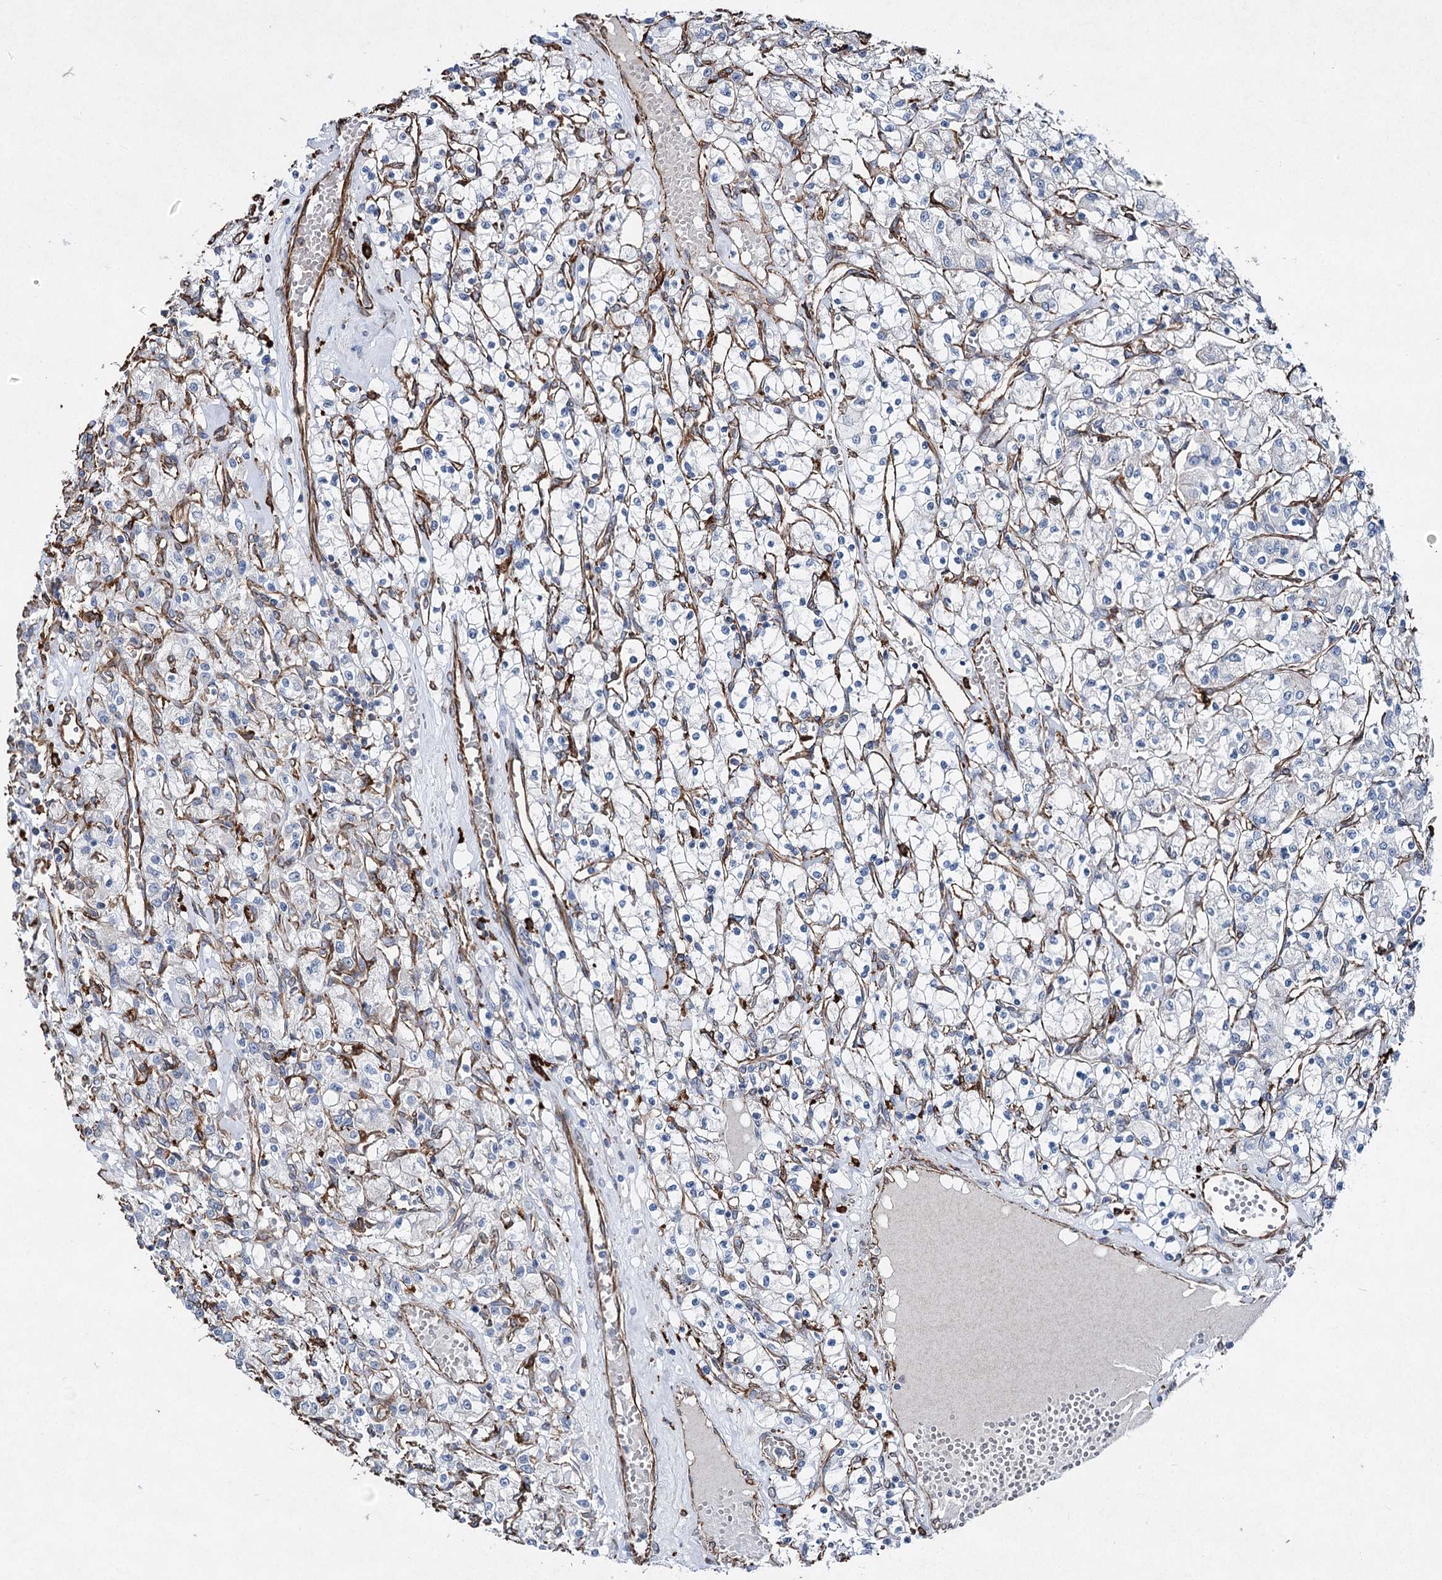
{"staining": {"intensity": "negative", "quantity": "none", "location": "none"}, "tissue": "renal cancer", "cell_type": "Tumor cells", "image_type": "cancer", "snomed": [{"axis": "morphology", "description": "Adenocarcinoma, NOS"}, {"axis": "topography", "description": "Kidney"}], "caption": "Adenocarcinoma (renal) was stained to show a protein in brown. There is no significant staining in tumor cells. (Immunohistochemistry, brightfield microscopy, high magnification).", "gene": "CLEC4M", "patient": {"sex": "female", "age": 59}}